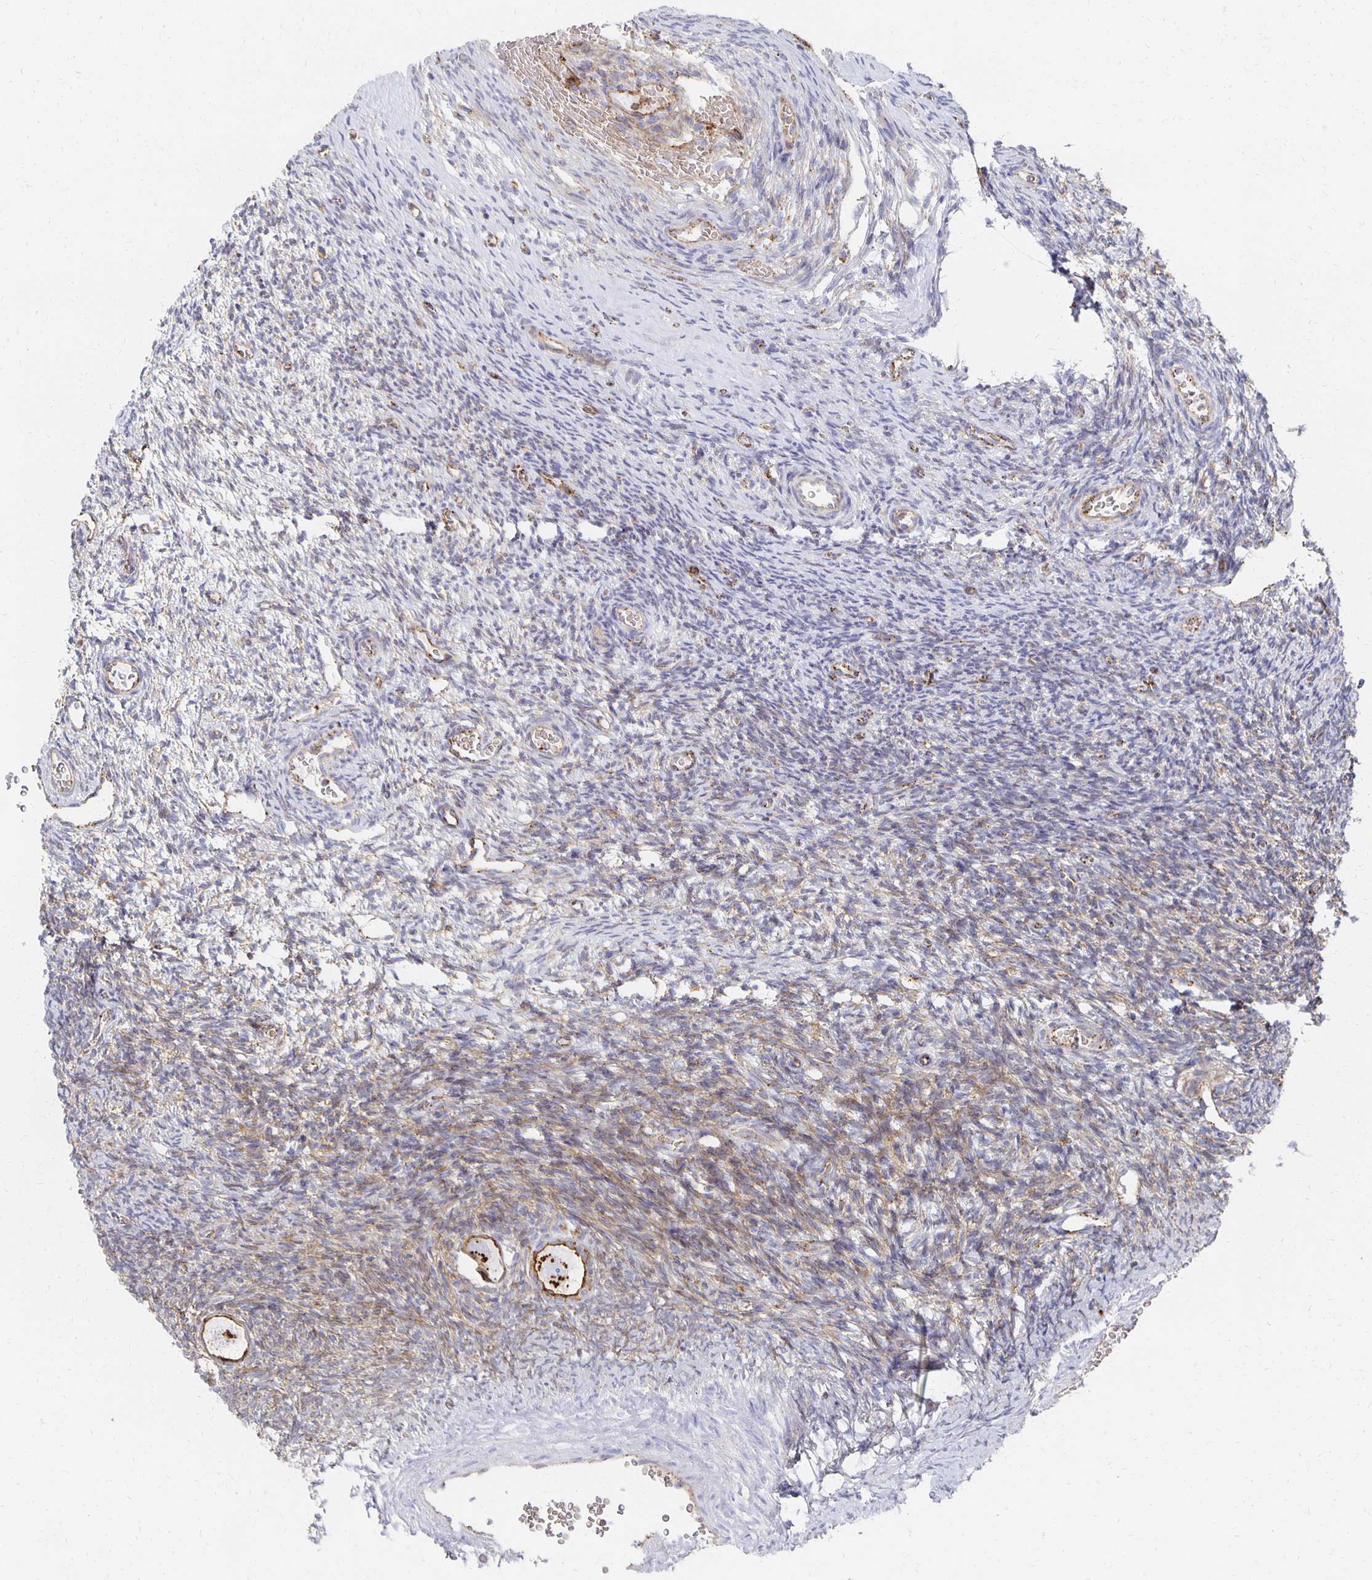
{"staining": {"intensity": "strong", "quantity": ">75%", "location": "cytoplasmic/membranous"}, "tissue": "ovary", "cell_type": "Follicle cells", "image_type": "normal", "snomed": [{"axis": "morphology", "description": "Normal tissue, NOS"}, {"axis": "topography", "description": "Ovary"}], "caption": "Follicle cells exhibit high levels of strong cytoplasmic/membranous staining in about >75% of cells in normal human ovary.", "gene": "TAAR1", "patient": {"sex": "female", "age": 34}}